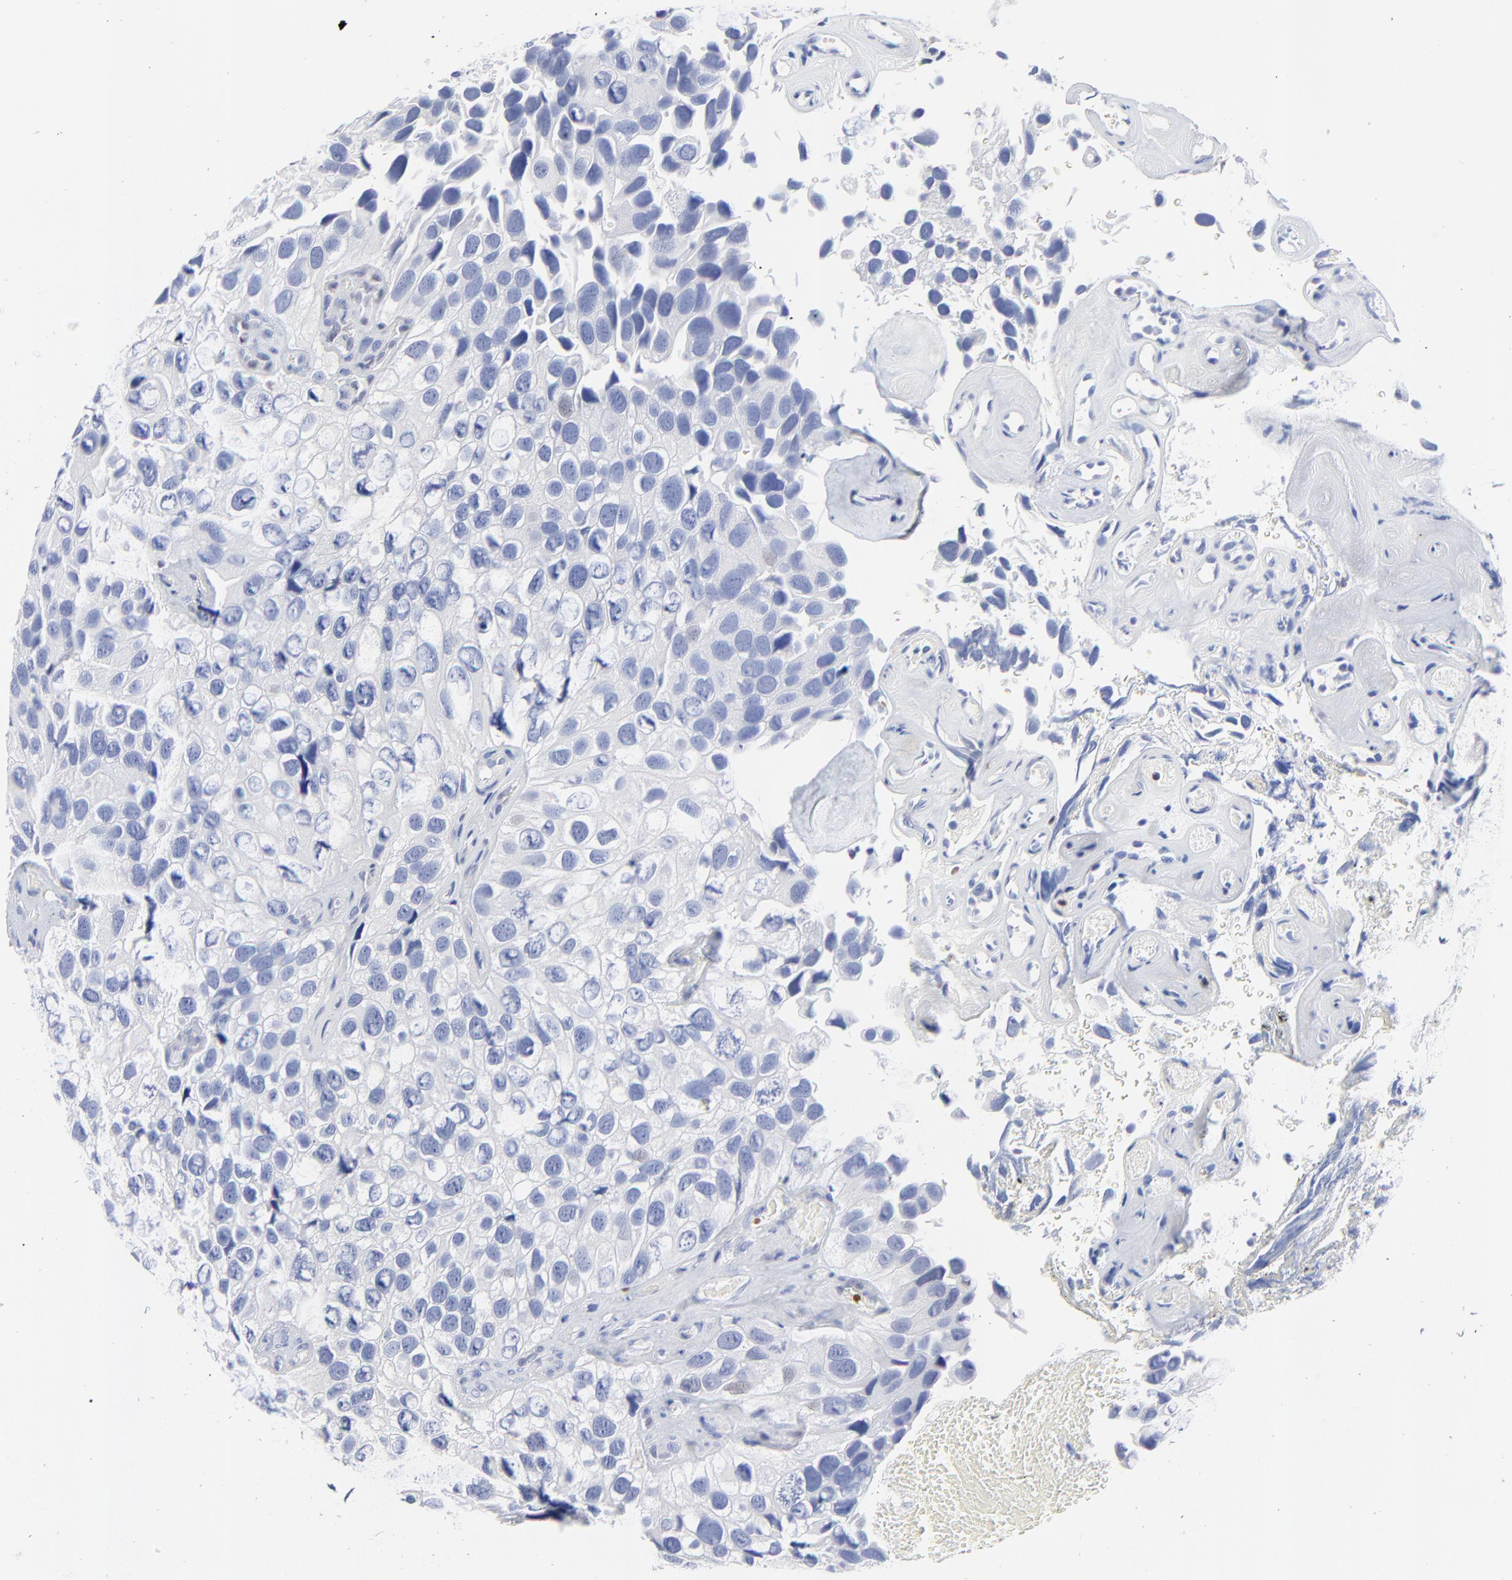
{"staining": {"intensity": "negative", "quantity": "none", "location": "none"}, "tissue": "urothelial cancer", "cell_type": "Tumor cells", "image_type": "cancer", "snomed": [{"axis": "morphology", "description": "Urothelial carcinoma, High grade"}, {"axis": "topography", "description": "Urinary bladder"}], "caption": "Urothelial cancer was stained to show a protein in brown. There is no significant expression in tumor cells.", "gene": "ZAP70", "patient": {"sex": "male", "age": 72}}